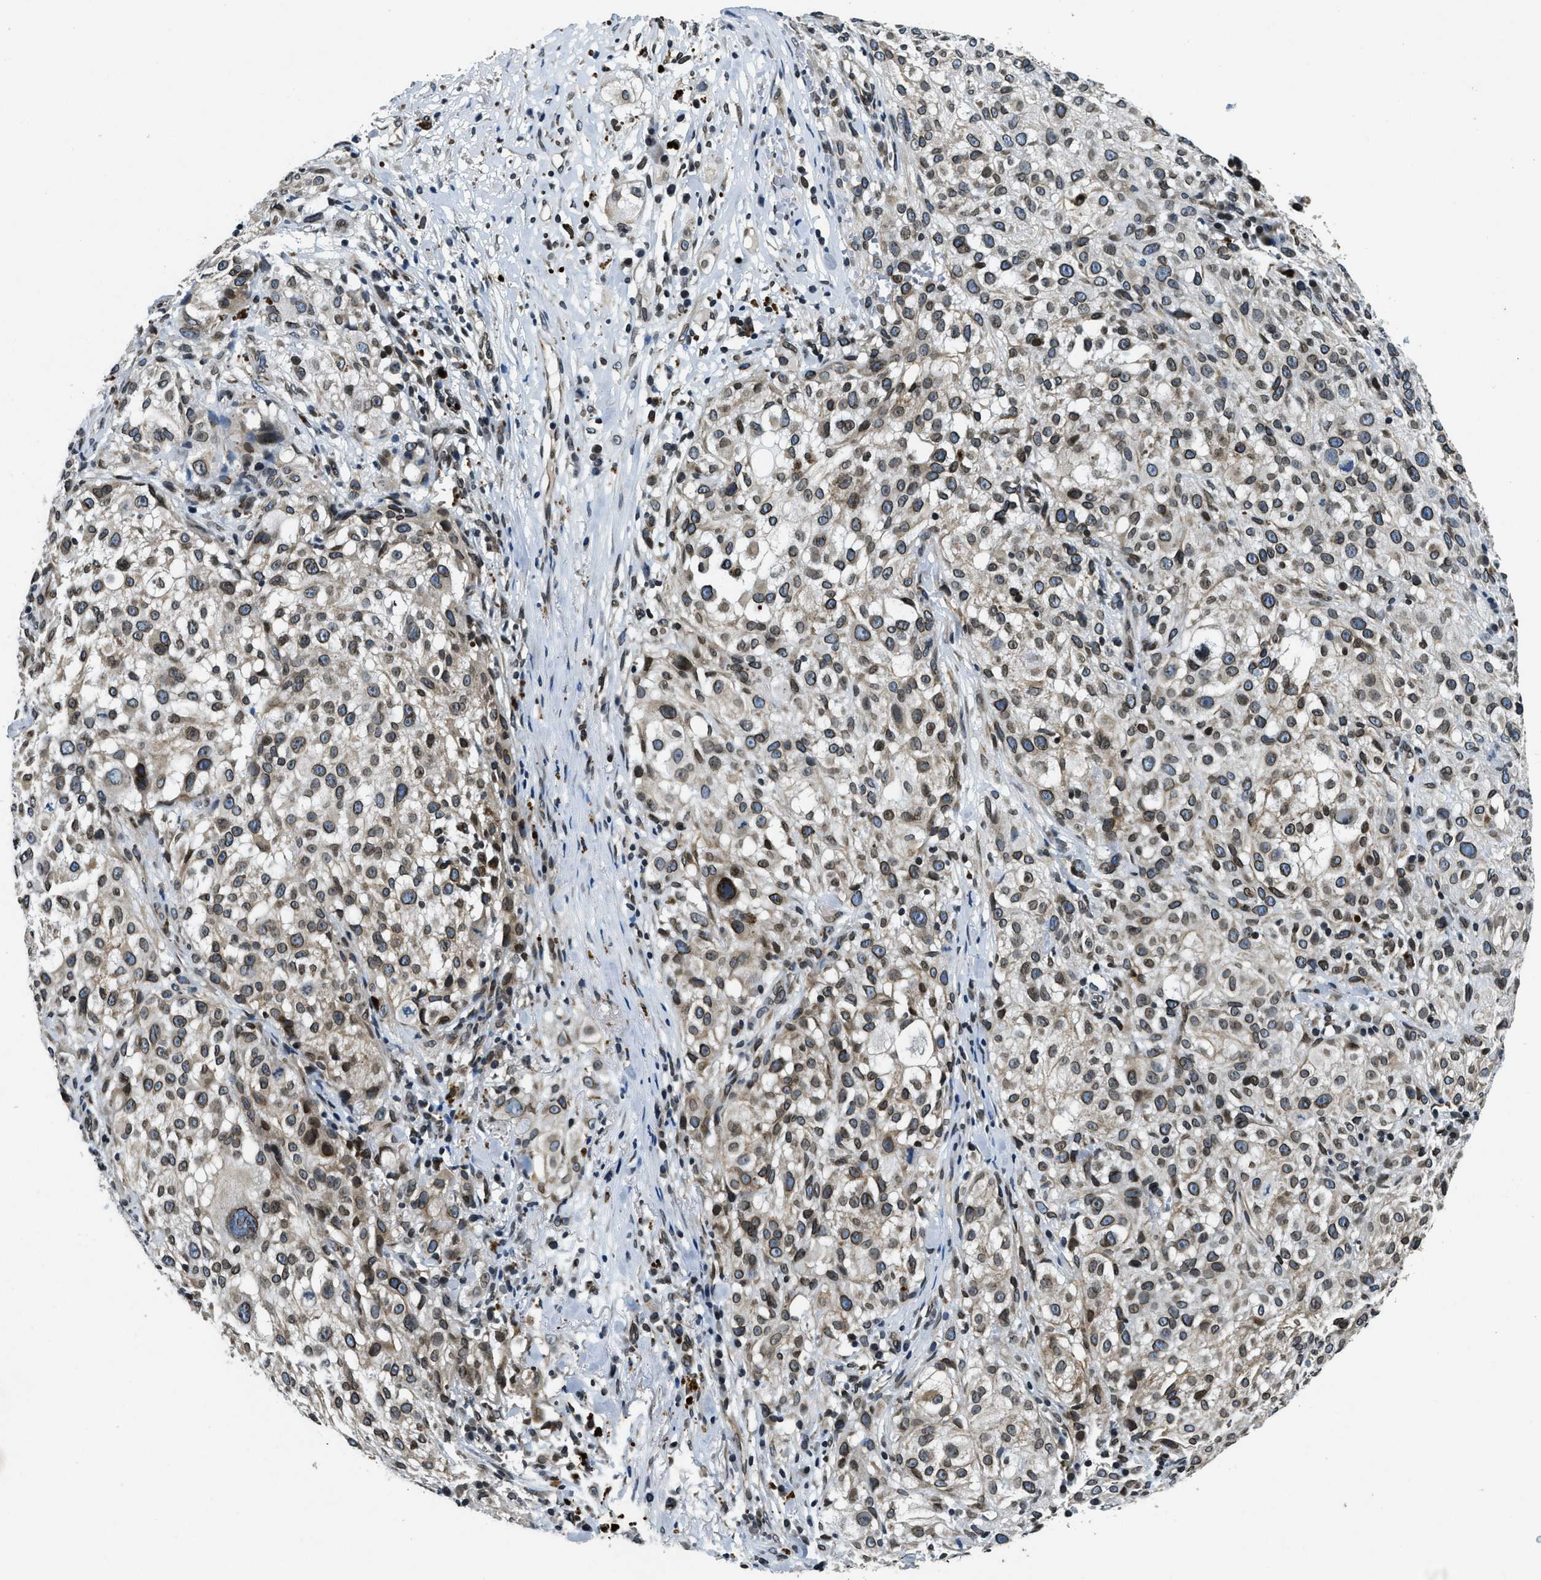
{"staining": {"intensity": "moderate", "quantity": ">75%", "location": "cytoplasmic/membranous,nuclear"}, "tissue": "melanoma", "cell_type": "Tumor cells", "image_type": "cancer", "snomed": [{"axis": "morphology", "description": "Necrosis, NOS"}, {"axis": "morphology", "description": "Malignant melanoma, NOS"}, {"axis": "topography", "description": "Skin"}], "caption": "High-power microscopy captured an immunohistochemistry image of melanoma, revealing moderate cytoplasmic/membranous and nuclear staining in about >75% of tumor cells.", "gene": "ZC3HC1", "patient": {"sex": "female", "age": 87}}